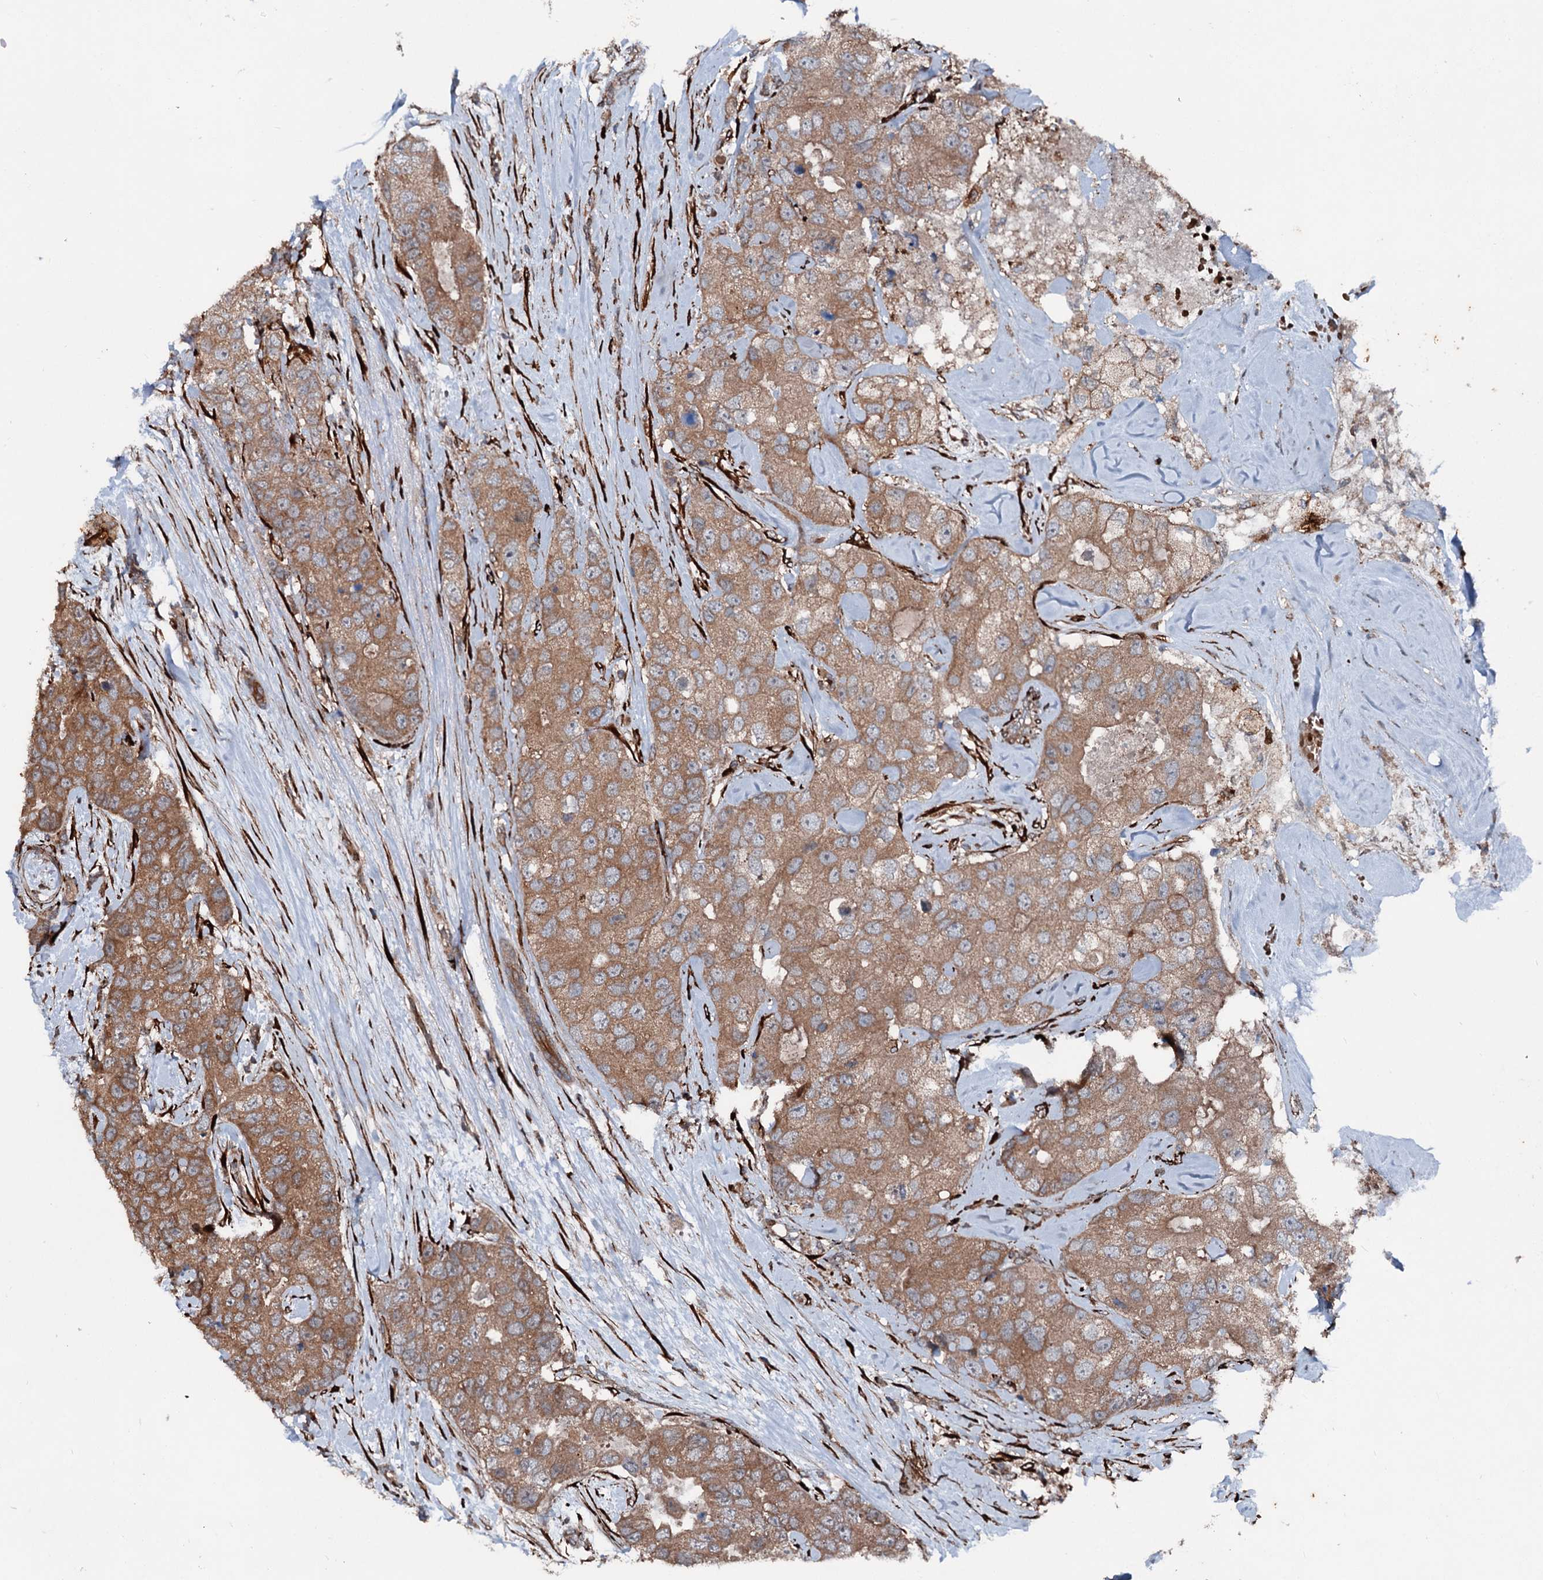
{"staining": {"intensity": "moderate", "quantity": ">75%", "location": "cytoplasmic/membranous"}, "tissue": "breast cancer", "cell_type": "Tumor cells", "image_type": "cancer", "snomed": [{"axis": "morphology", "description": "Duct carcinoma"}, {"axis": "topography", "description": "Breast"}], "caption": "Brown immunohistochemical staining in infiltrating ductal carcinoma (breast) displays moderate cytoplasmic/membranous staining in about >75% of tumor cells. (DAB (3,3'-diaminobenzidine) IHC, brown staining for protein, blue staining for nuclei).", "gene": "DDIAS", "patient": {"sex": "female", "age": 62}}